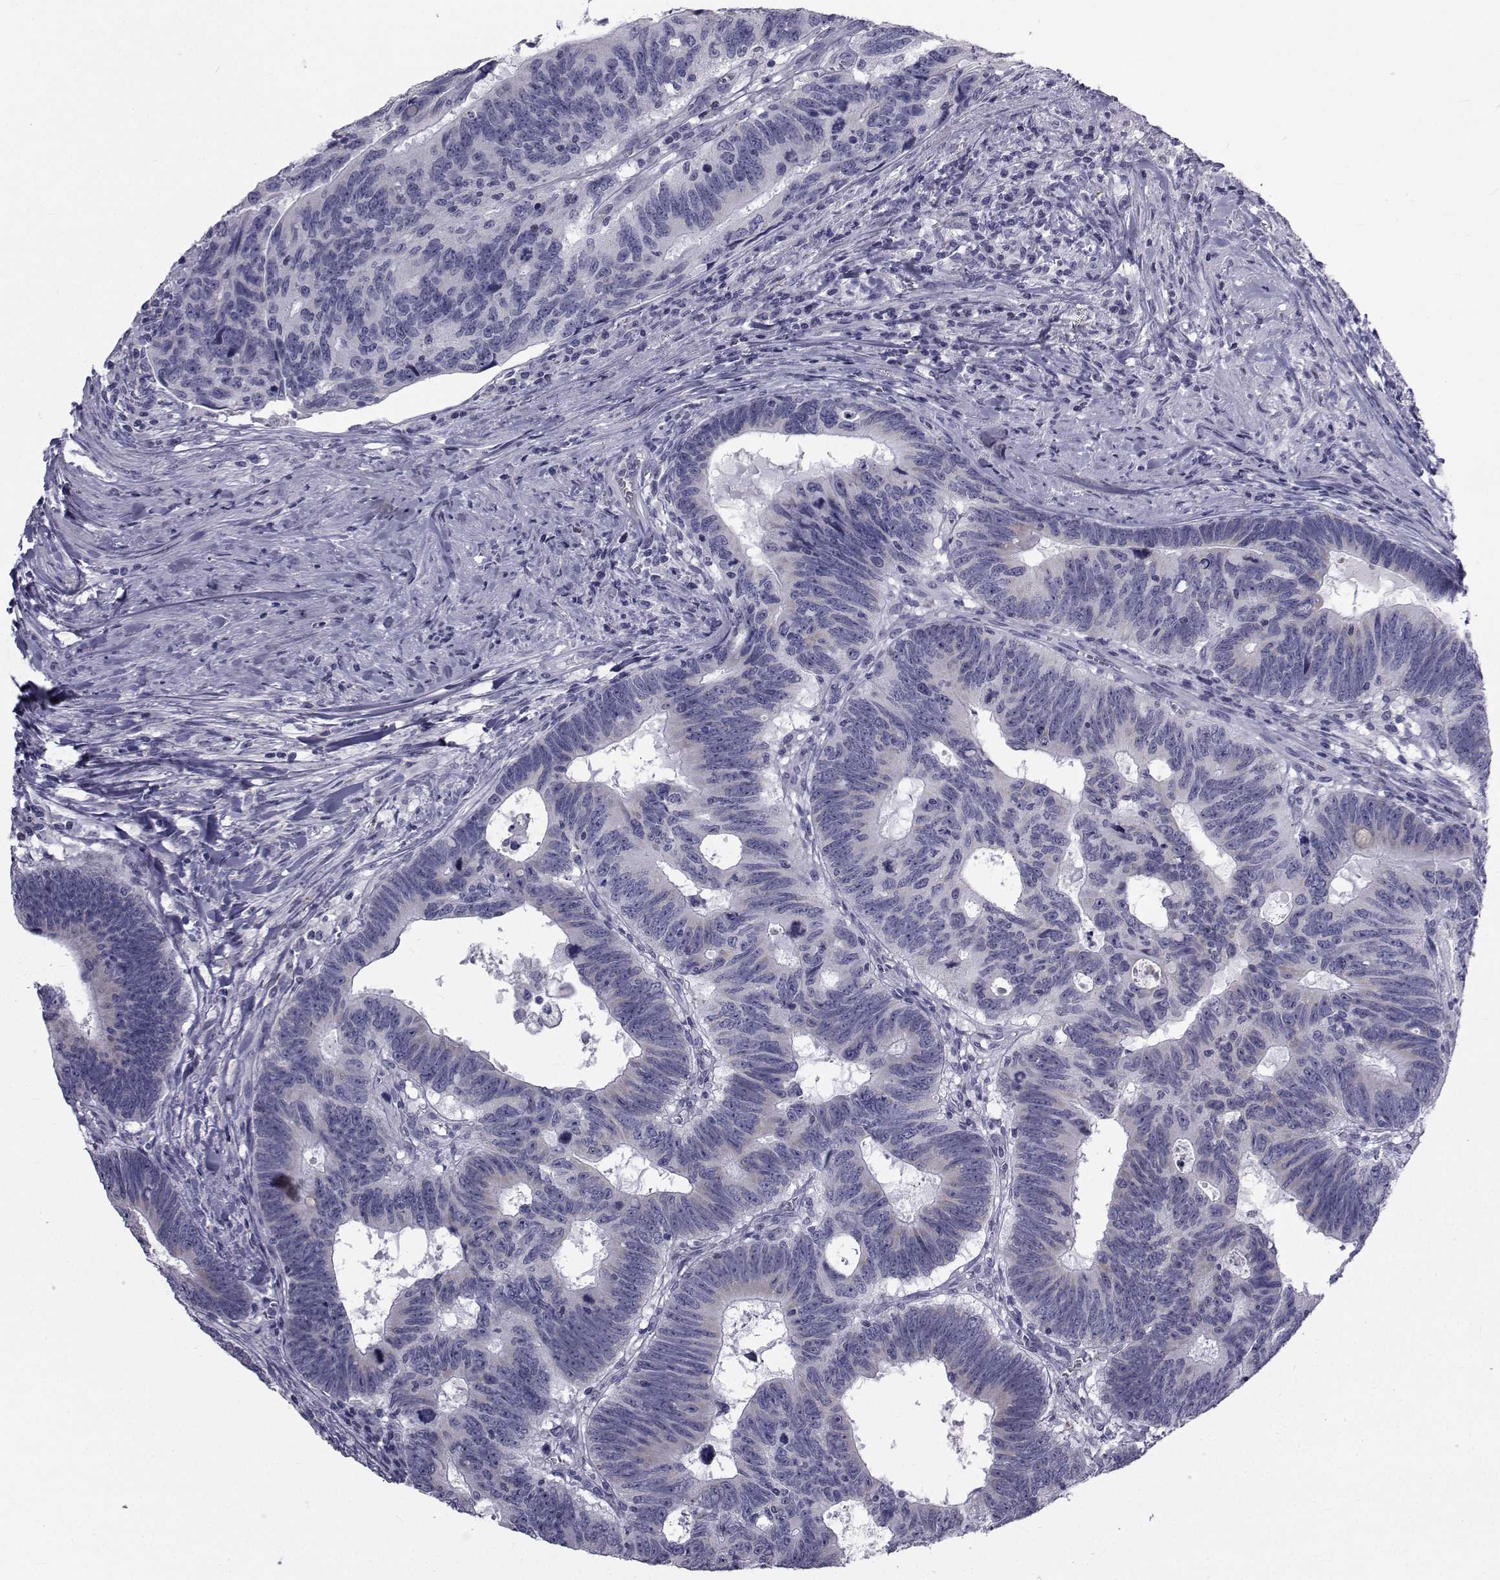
{"staining": {"intensity": "negative", "quantity": "none", "location": "none"}, "tissue": "colorectal cancer", "cell_type": "Tumor cells", "image_type": "cancer", "snomed": [{"axis": "morphology", "description": "Adenocarcinoma, NOS"}, {"axis": "topography", "description": "Colon"}], "caption": "A high-resolution histopathology image shows immunohistochemistry (IHC) staining of colorectal cancer, which shows no significant staining in tumor cells.", "gene": "FDXR", "patient": {"sex": "female", "age": 77}}